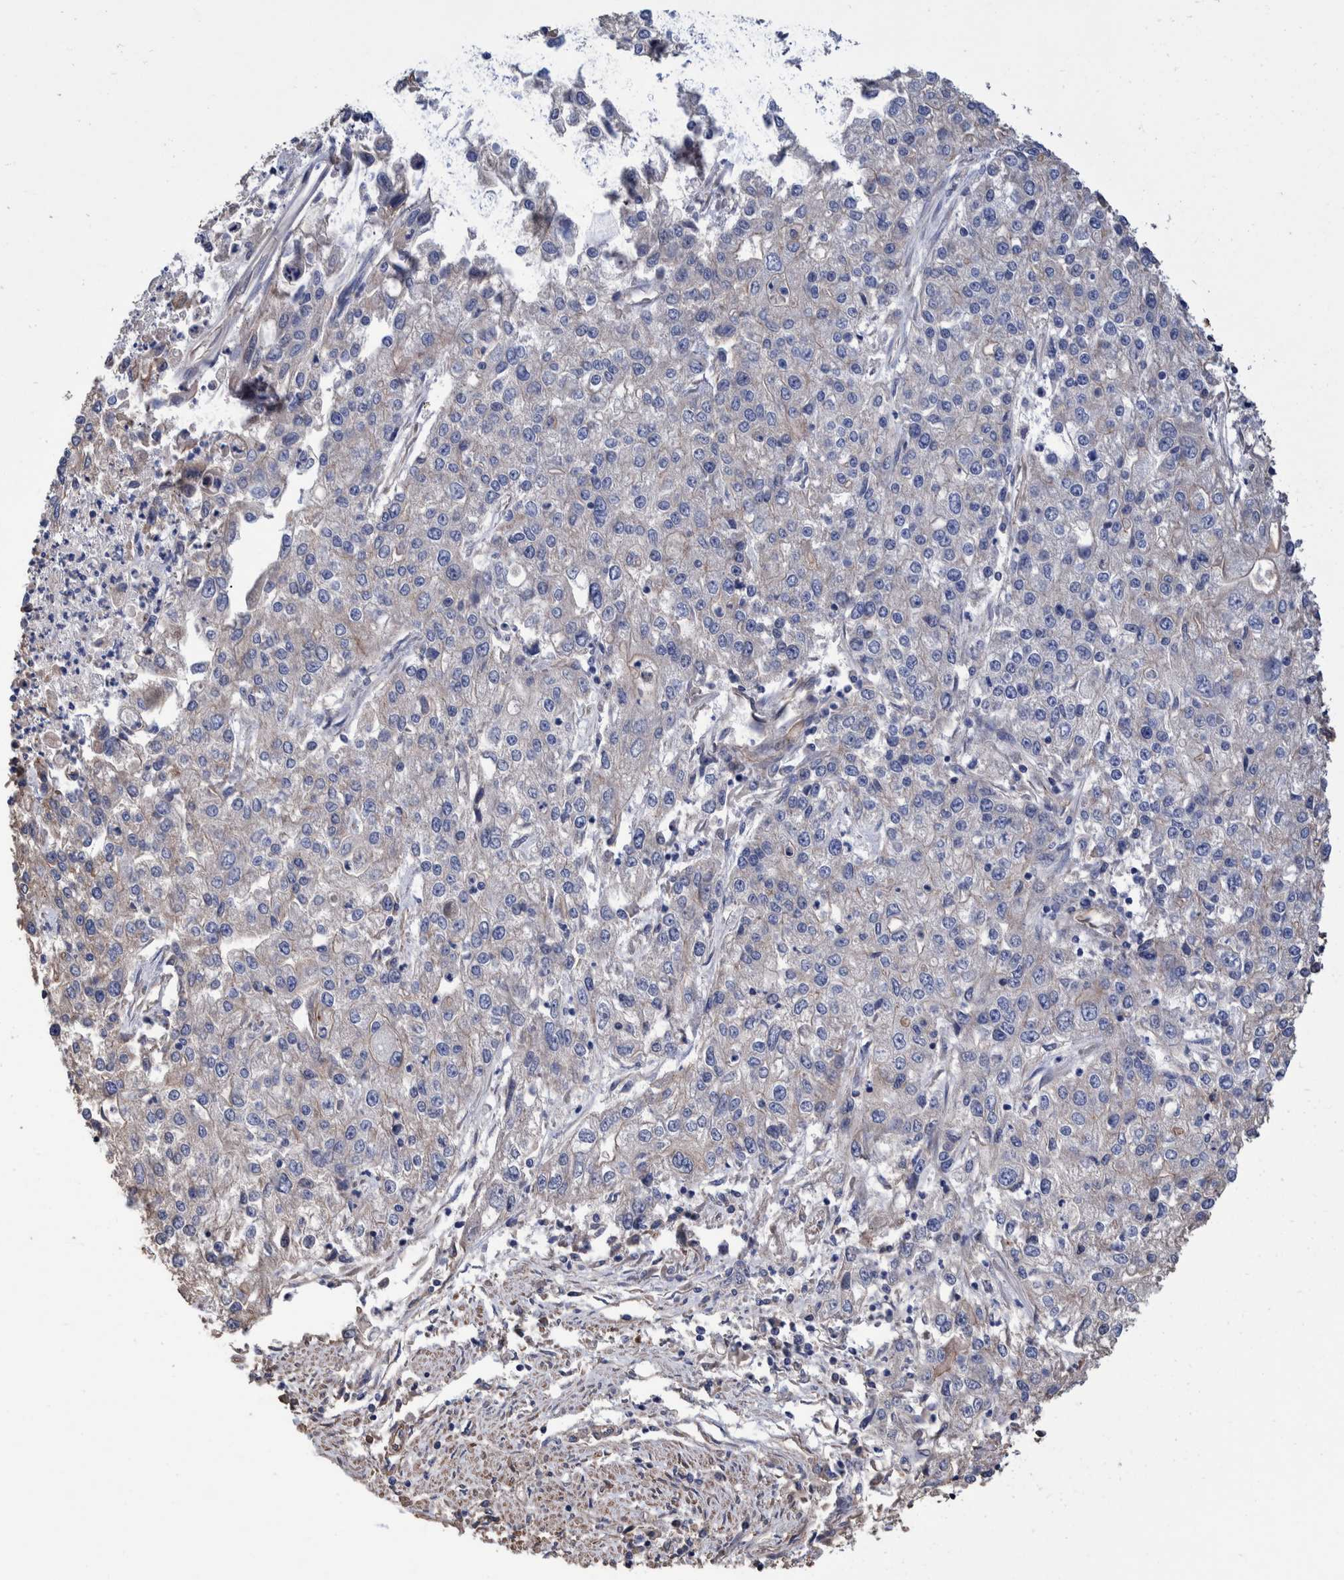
{"staining": {"intensity": "negative", "quantity": "none", "location": "none"}, "tissue": "endometrial cancer", "cell_type": "Tumor cells", "image_type": "cancer", "snomed": [{"axis": "morphology", "description": "Adenocarcinoma, NOS"}, {"axis": "topography", "description": "Endometrium"}], "caption": "Immunohistochemistry image of human endometrial adenocarcinoma stained for a protein (brown), which exhibits no staining in tumor cells. The staining was performed using DAB to visualize the protein expression in brown, while the nuclei were stained in blue with hematoxylin (Magnification: 20x).", "gene": "SLC45A4", "patient": {"sex": "female", "age": 49}}